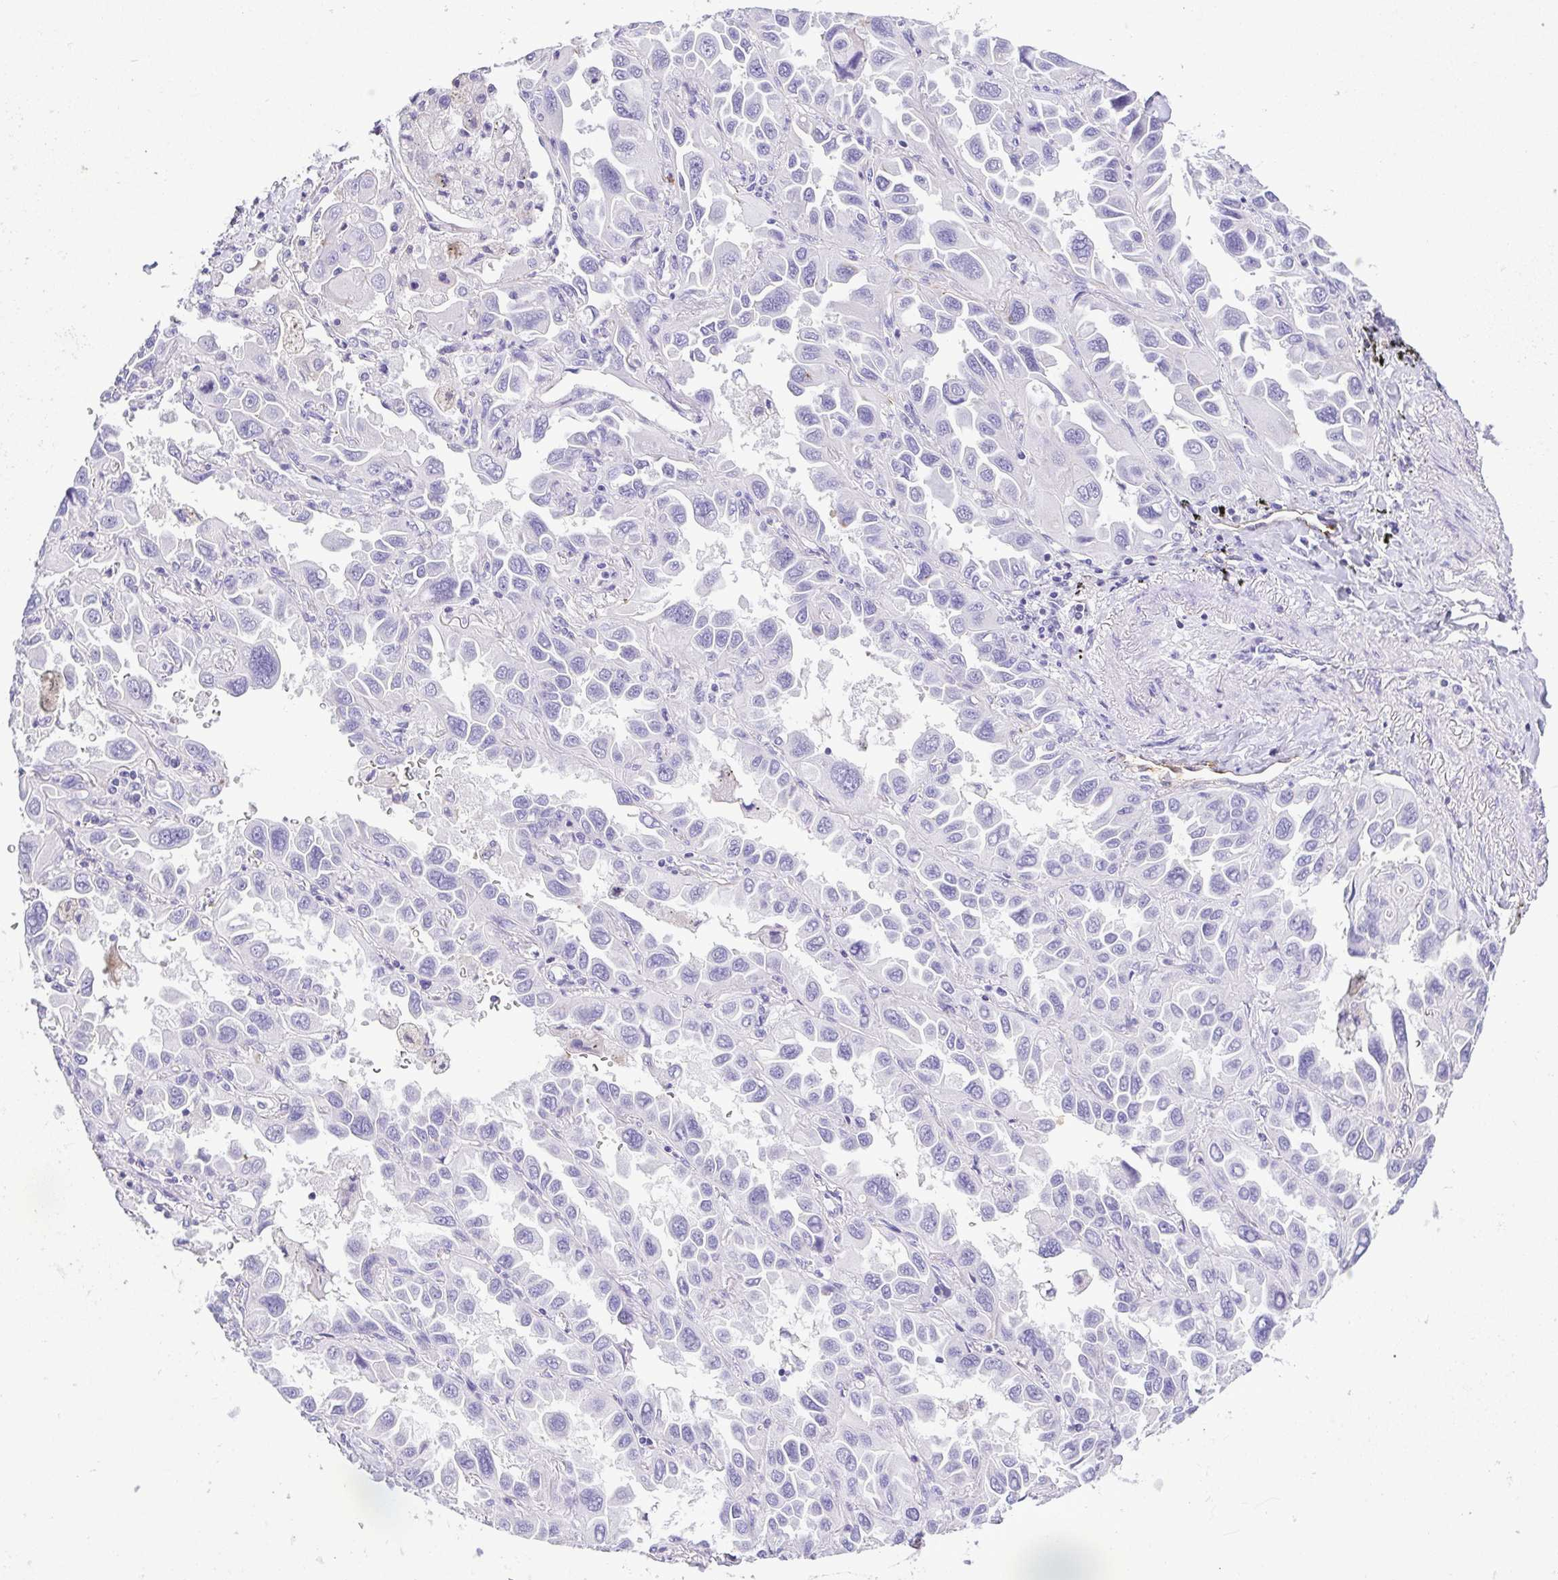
{"staining": {"intensity": "negative", "quantity": "none", "location": "none"}, "tissue": "lung cancer", "cell_type": "Tumor cells", "image_type": "cancer", "snomed": [{"axis": "morphology", "description": "Adenocarcinoma, NOS"}, {"axis": "topography", "description": "Lung"}], "caption": "Immunohistochemistry micrograph of neoplastic tissue: human lung cancer stained with DAB shows no significant protein expression in tumor cells.", "gene": "GPR182", "patient": {"sex": "male", "age": 64}}